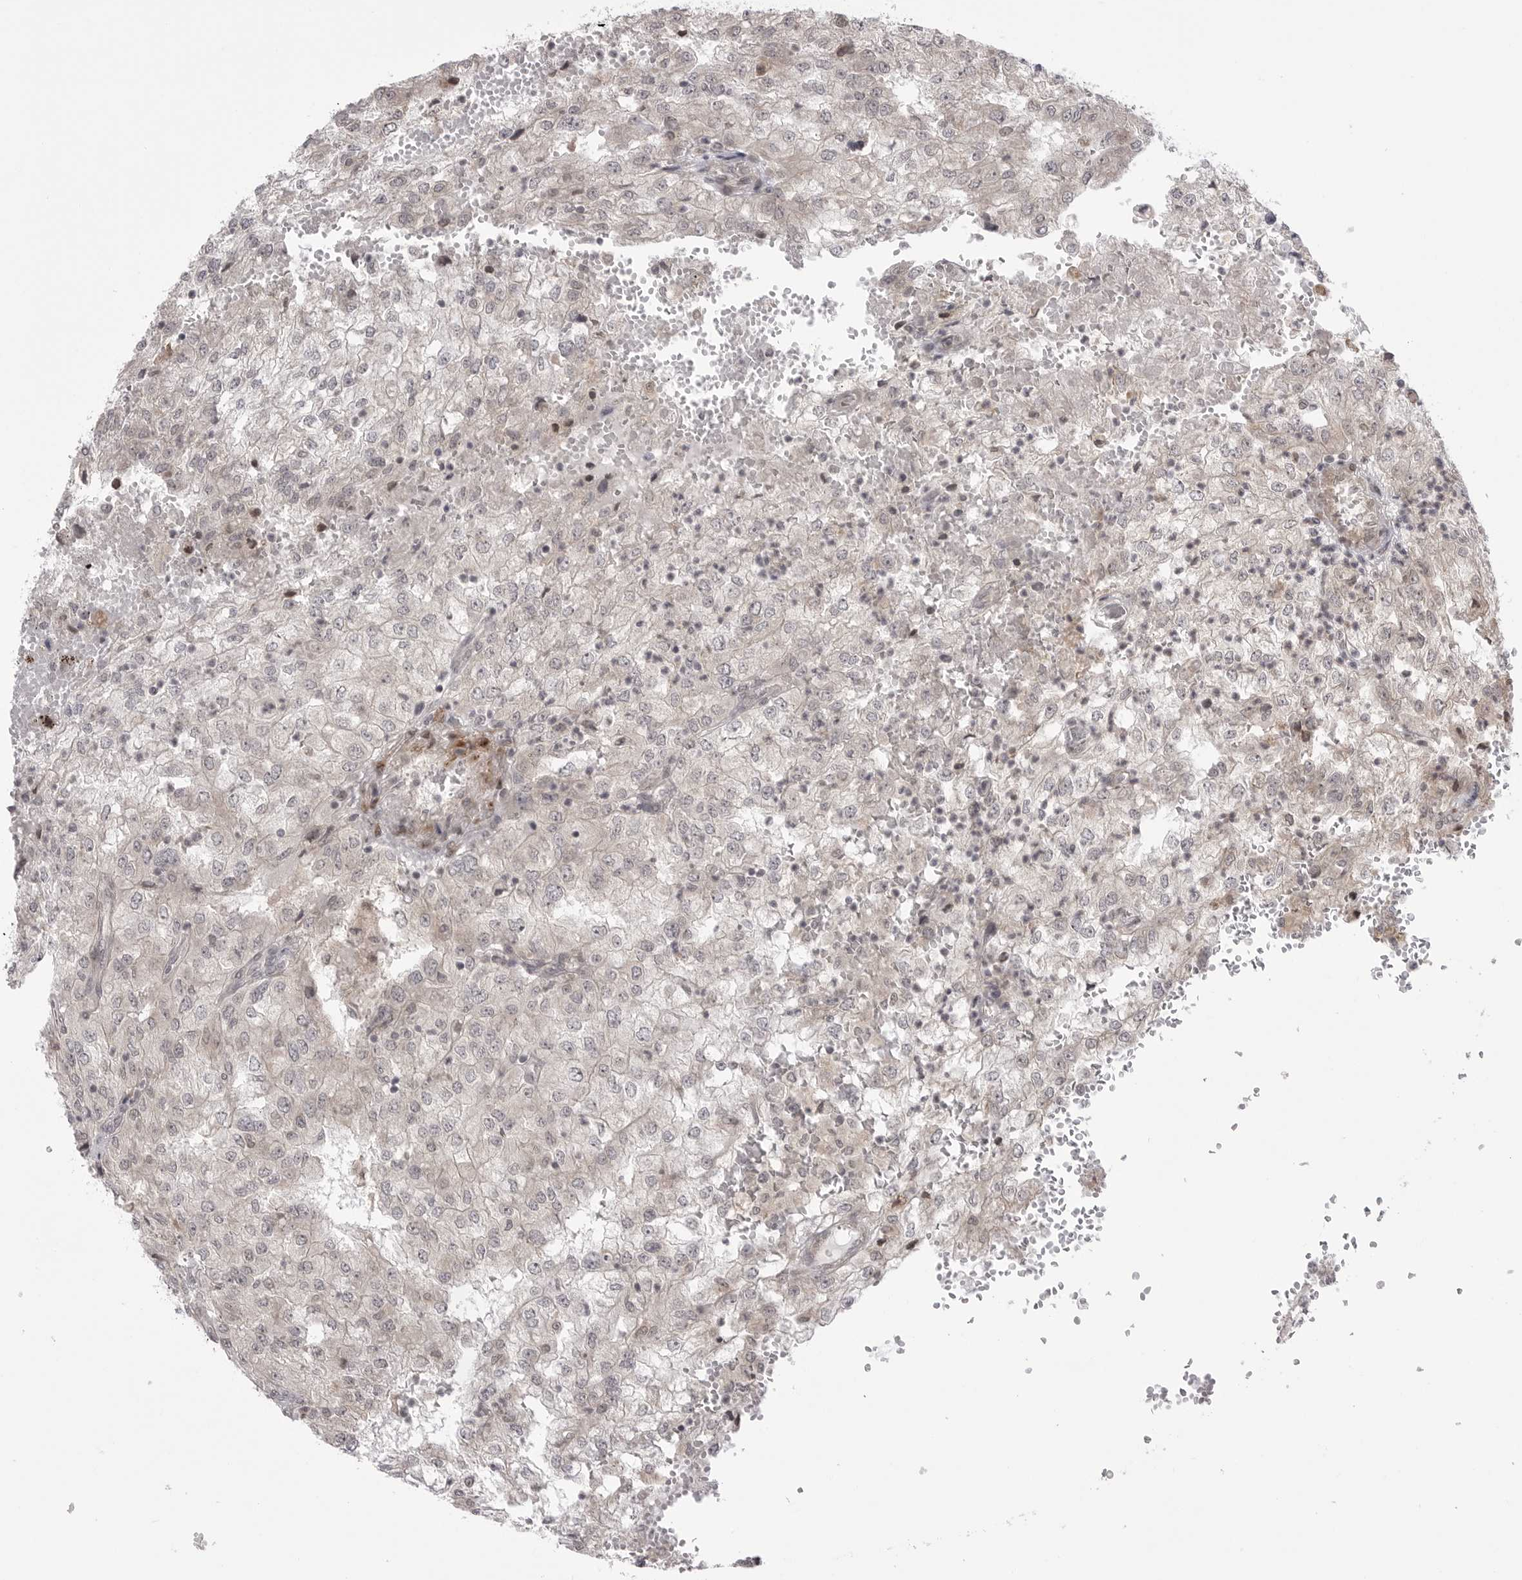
{"staining": {"intensity": "negative", "quantity": "none", "location": "none"}, "tissue": "renal cancer", "cell_type": "Tumor cells", "image_type": "cancer", "snomed": [{"axis": "morphology", "description": "Adenocarcinoma, NOS"}, {"axis": "topography", "description": "Kidney"}], "caption": "Immunohistochemistry photomicrograph of neoplastic tissue: adenocarcinoma (renal) stained with DAB (3,3'-diaminobenzidine) exhibits no significant protein staining in tumor cells.", "gene": "PTK2B", "patient": {"sex": "female", "age": 54}}